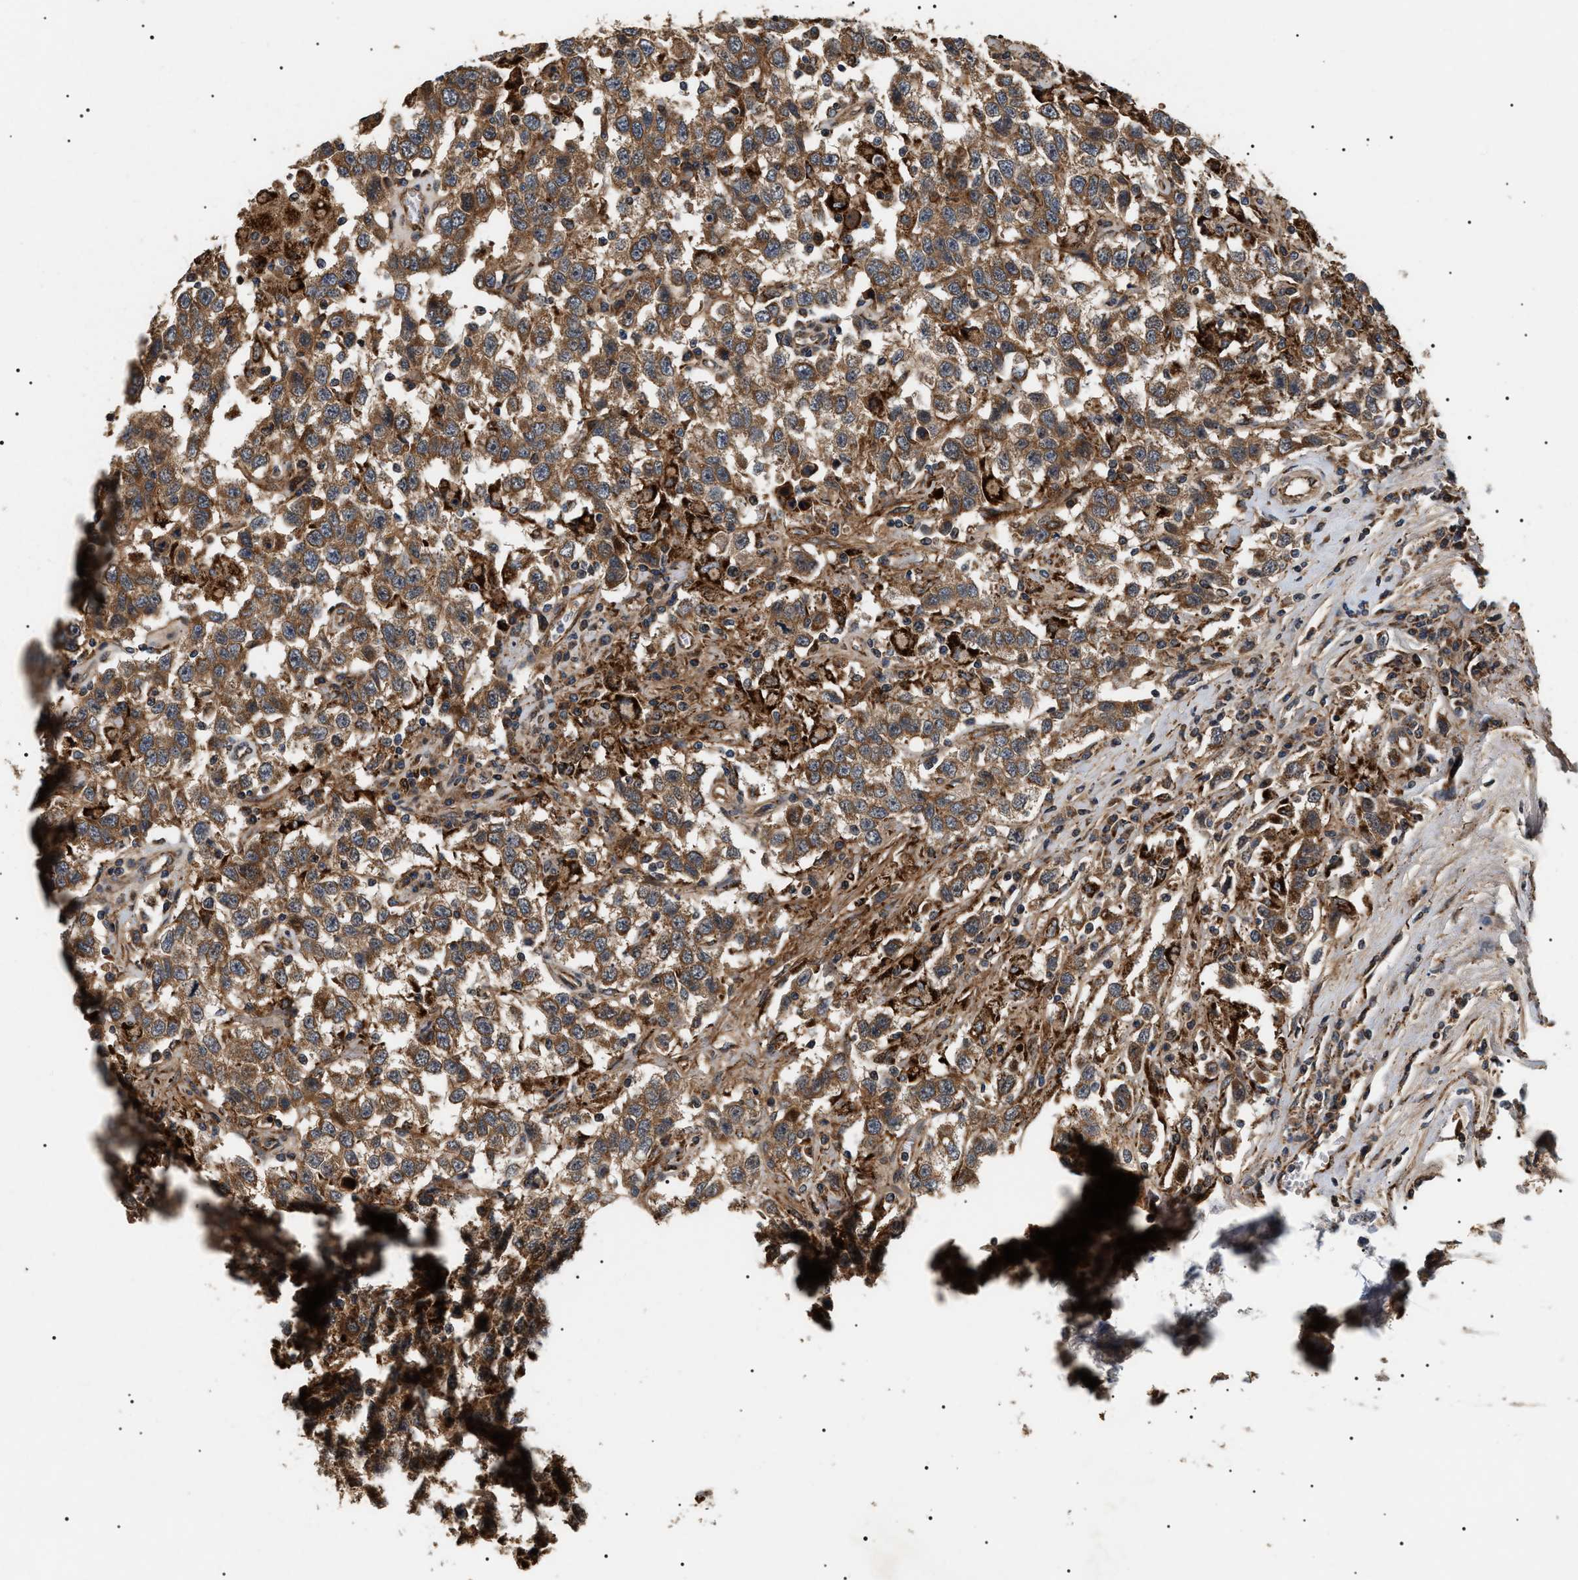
{"staining": {"intensity": "moderate", "quantity": ">75%", "location": "cytoplasmic/membranous"}, "tissue": "testis cancer", "cell_type": "Tumor cells", "image_type": "cancer", "snomed": [{"axis": "morphology", "description": "Seminoma, NOS"}, {"axis": "topography", "description": "Testis"}], "caption": "Immunohistochemical staining of human testis seminoma demonstrates medium levels of moderate cytoplasmic/membranous protein expression in approximately >75% of tumor cells.", "gene": "ZBTB26", "patient": {"sex": "male", "age": 41}}